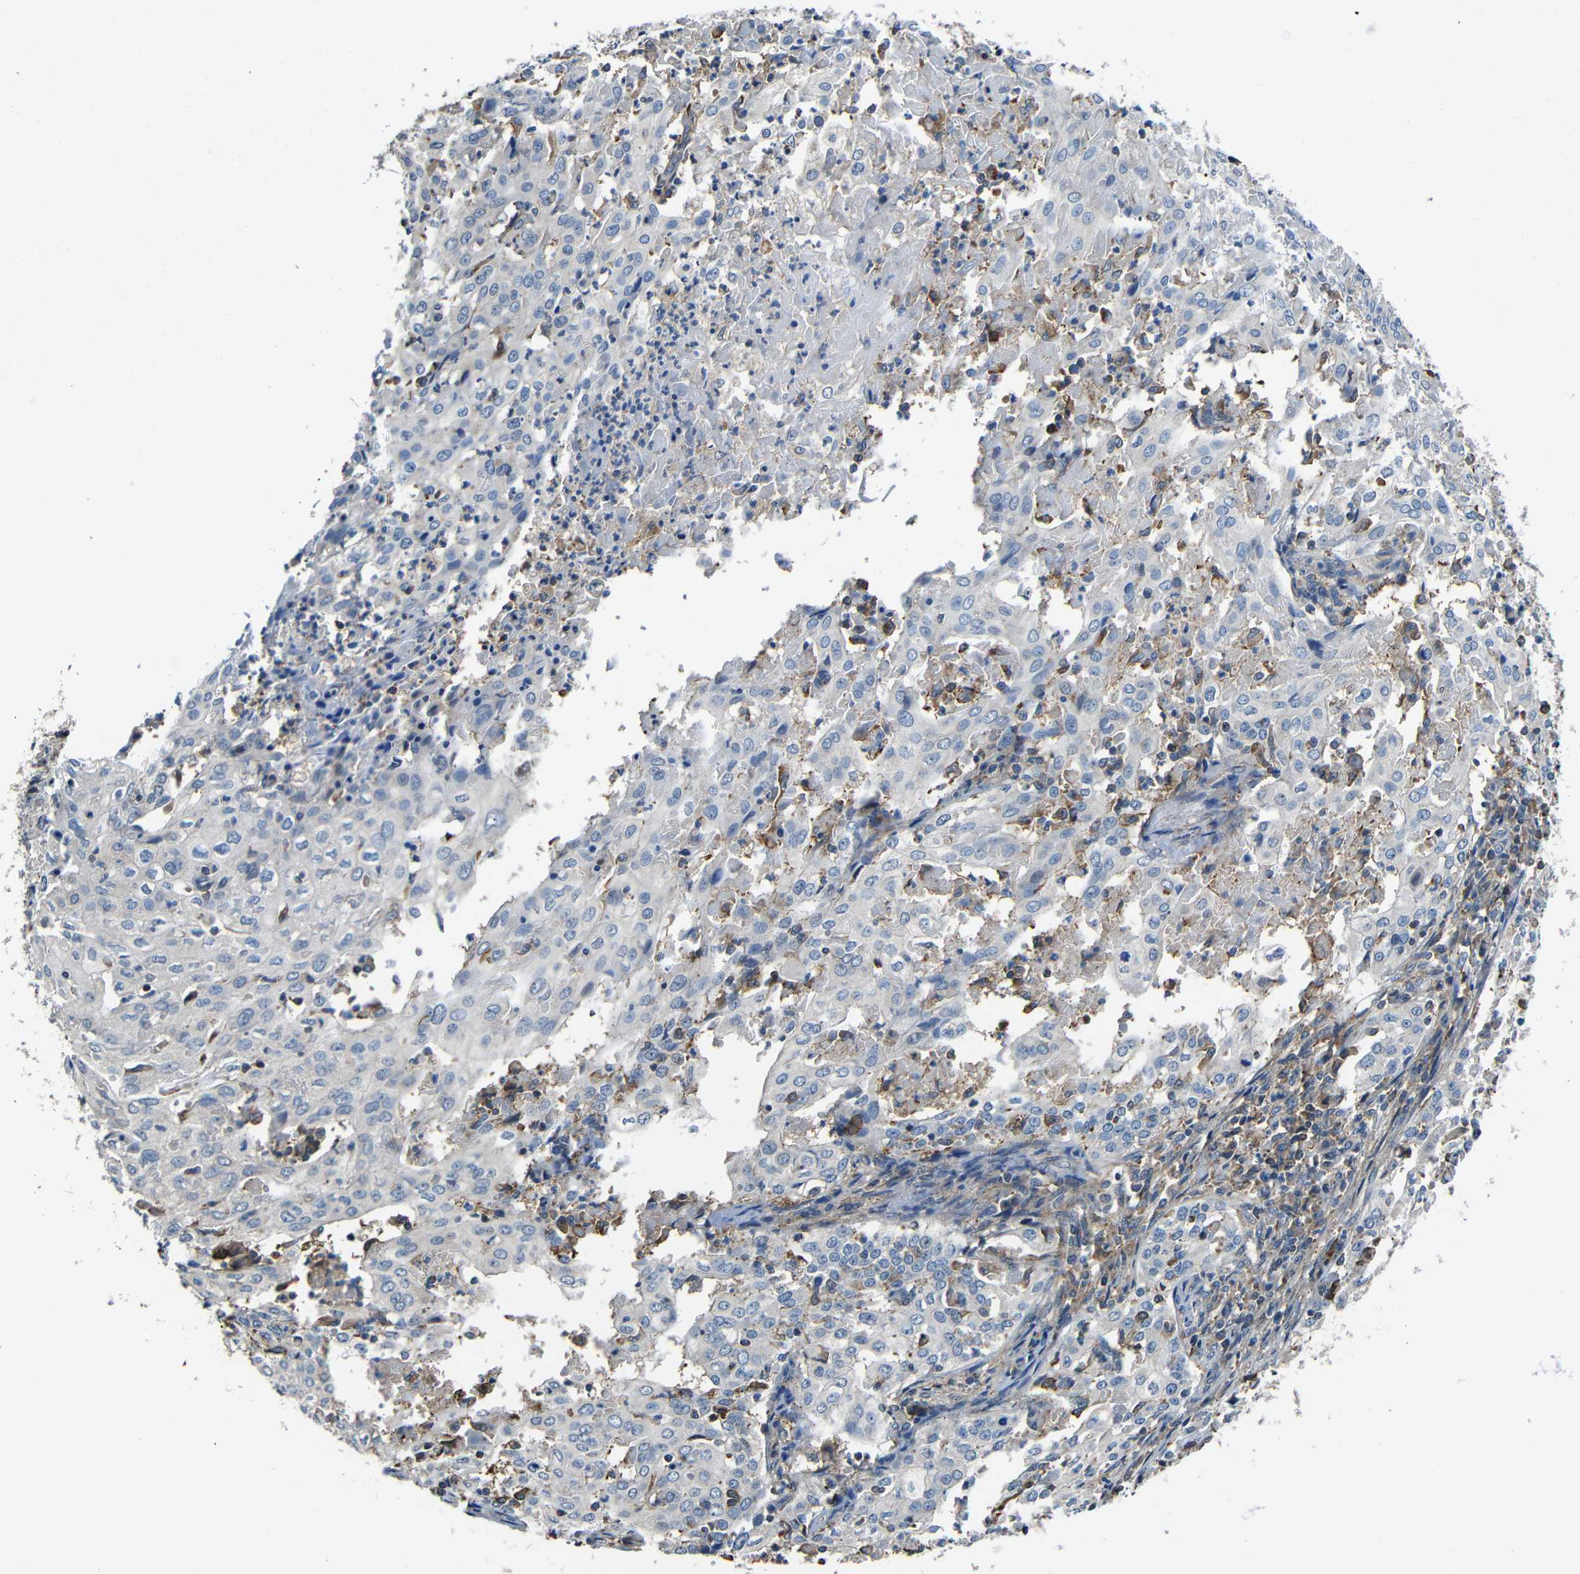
{"staining": {"intensity": "negative", "quantity": "none", "location": "none"}, "tissue": "cervical cancer", "cell_type": "Tumor cells", "image_type": "cancer", "snomed": [{"axis": "morphology", "description": "Squamous cell carcinoma, NOS"}, {"axis": "topography", "description": "Cervix"}], "caption": "Histopathology image shows no protein expression in tumor cells of cervical cancer tissue.", "gene": "GDI1", "patient": {"sex": "female", "age": 39}}